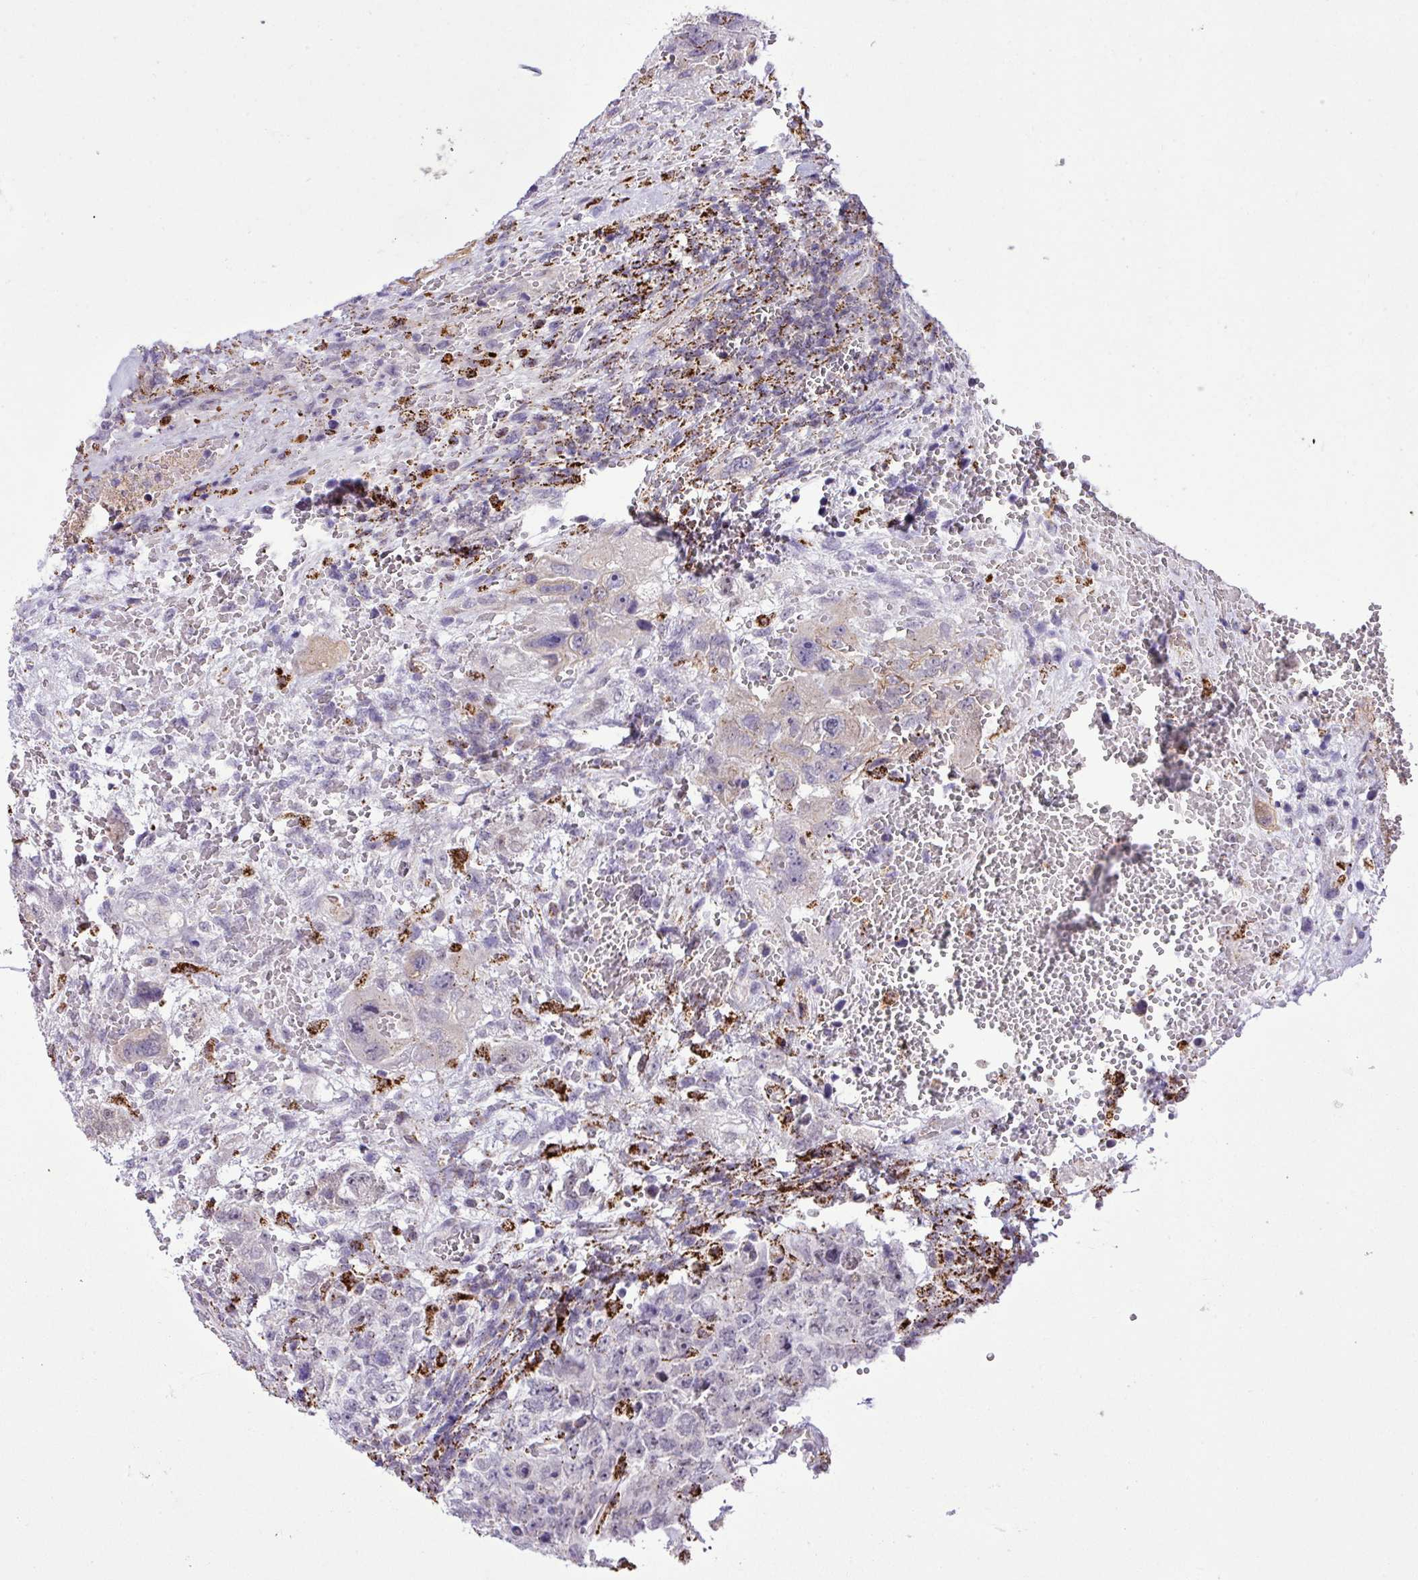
{"staining": {"intensity": "negative", "quantity": "none", "location": "none"}, "tissue": "testis cancer", "cell_type": "Tumor cells", "image_type": "cancer", "snomed": [{"axis": "morphology", "description": "Carcinoma, Embryonal, NOS"}, {"axis": "topography", "description": "Testis"}], "caption": "There is no significant staining in tumor cells of testis cancer (embryonal carcinoma).", "gene": "SGPP1", "patient": {"sex": "male", "age": 26}}